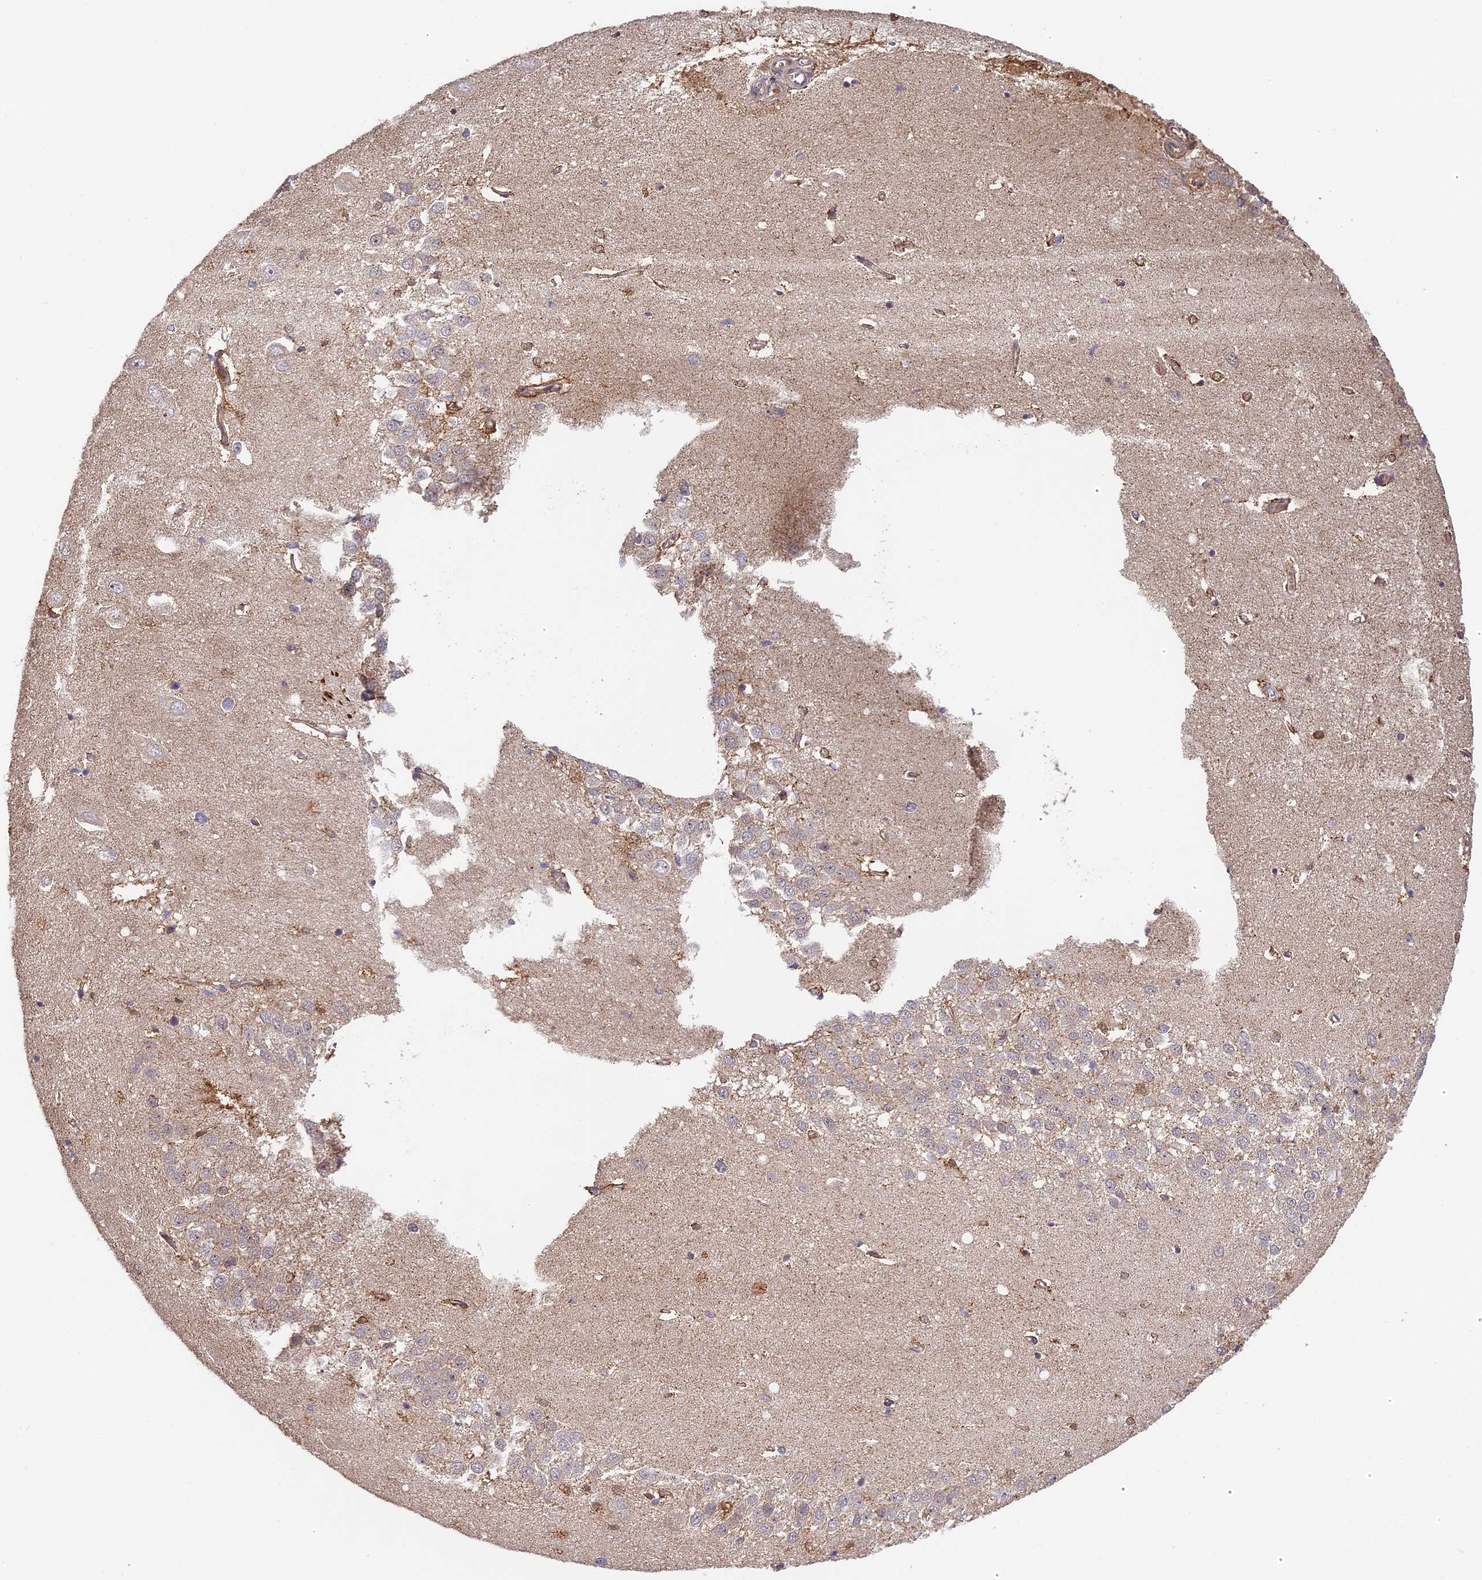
{"staining": {"intensity": "negative", "quantity": "none", "location": "none"}, "tissue": "hippocampus", "cell_type": "Glial cells", "image_type": "normal", "snomed": [{"axis": "morphology", "description": "Normal tissue, NOS"}, {"axis": "topography", "description": "Hippocampus"}], "caption": "Glial cells are negative for brown protein staining in normal hippocampus. (Immunohistochemistry (ihc), brightfield microscopy, high magnification).", "gene": "ENSG00000268870", "patient": {"sex": "female", "age": 64}}